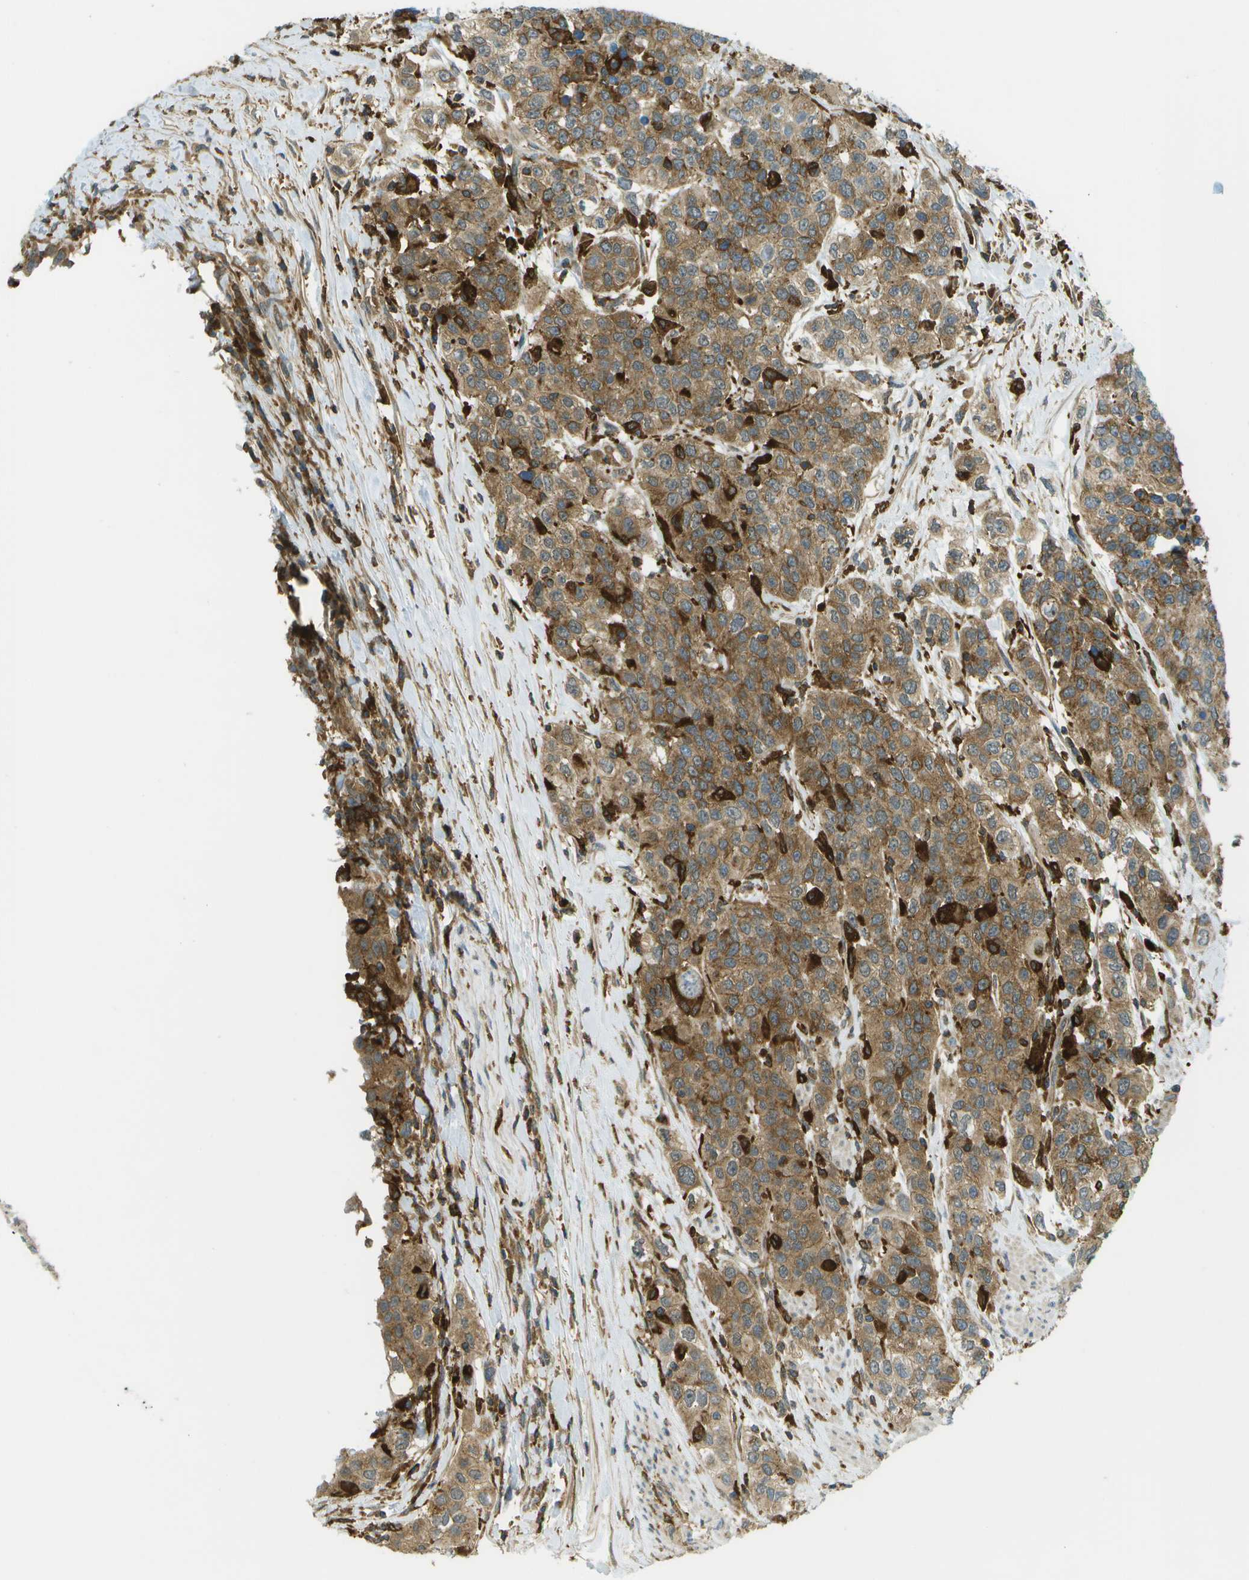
{"staining": {"intensity": "moderate", "quantity": ">75%", "location": "cytoplasmic/membranous"}, "tissue": "urothelial cancer", "cell_type": "Tumor cells", "image_type": "cancer", "snomed": [{"axis": "morphology", "description": "Urothelial carcinoma, High grade"}, {"axis": "topography", "description": "Urinary bladder"}], "caption": "High-grade urothelial carcinoma tissue exhibits moderate cytoplasmic/membranous expression in approximately >75% of tumor cells Ihc stains the protein in brown and the nuclei are stained blue.", "gene": "TMTC1", "patient": {"sex": "female", "age": 80}}